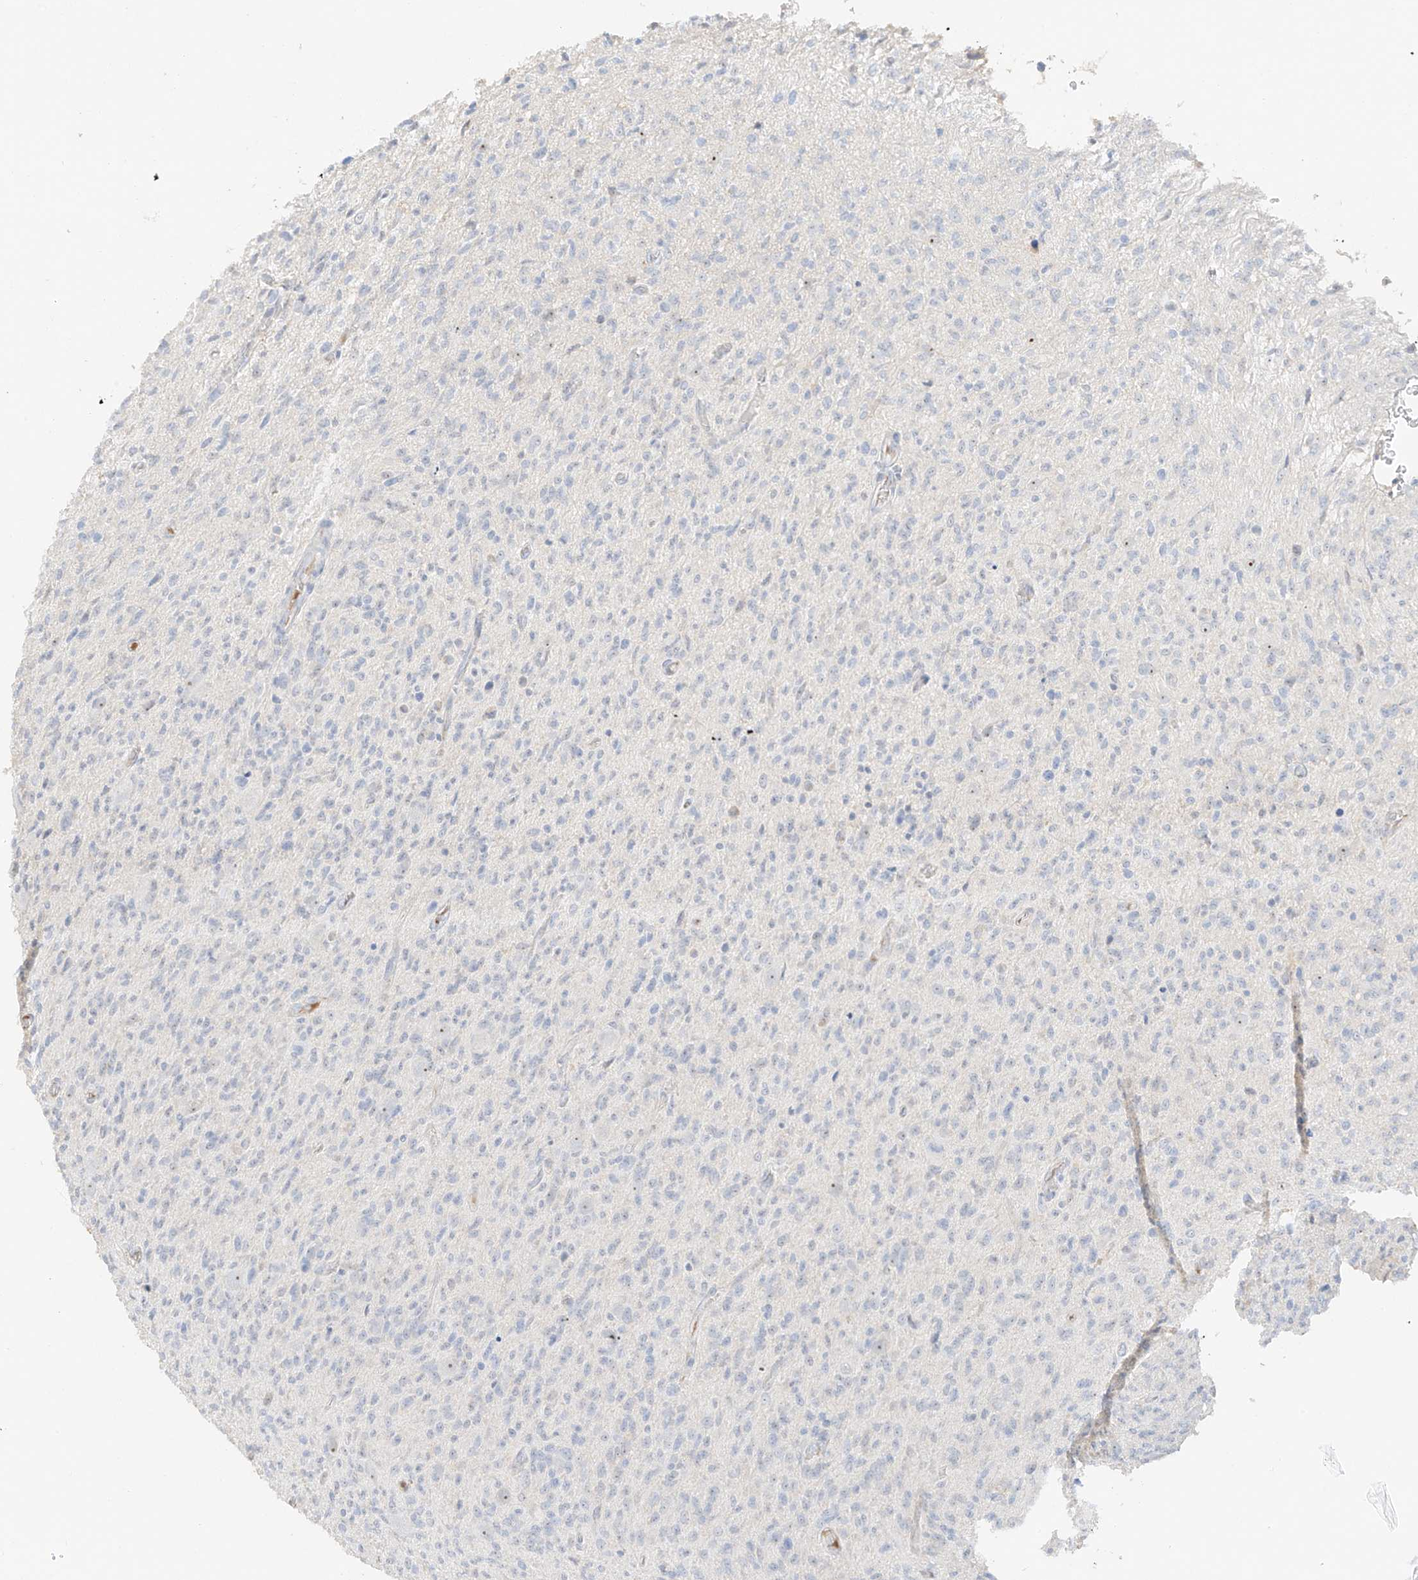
{"staining": {"intensity": "negative", "quantity": "none", "location": "none"}, "tissue": "glioma", "cell_type": "Tumor cells", "image_type": "cancer", "snomed": [{"axis": "morphology", "description": "Glioma, malignant, High grade"}, {"axis": "topography", "description": "Brain"}], "caption": "Immunohistochemistry (IHC) histopathology image of neoplastic tissue: human malignant glioma (high-grade) stained with DAB (3,3'-diaminobenzidine) displays no significant protein staining in tumor cells.", "gene": "ZBTB41", "patient": {"sex": "female", "age": 57}}